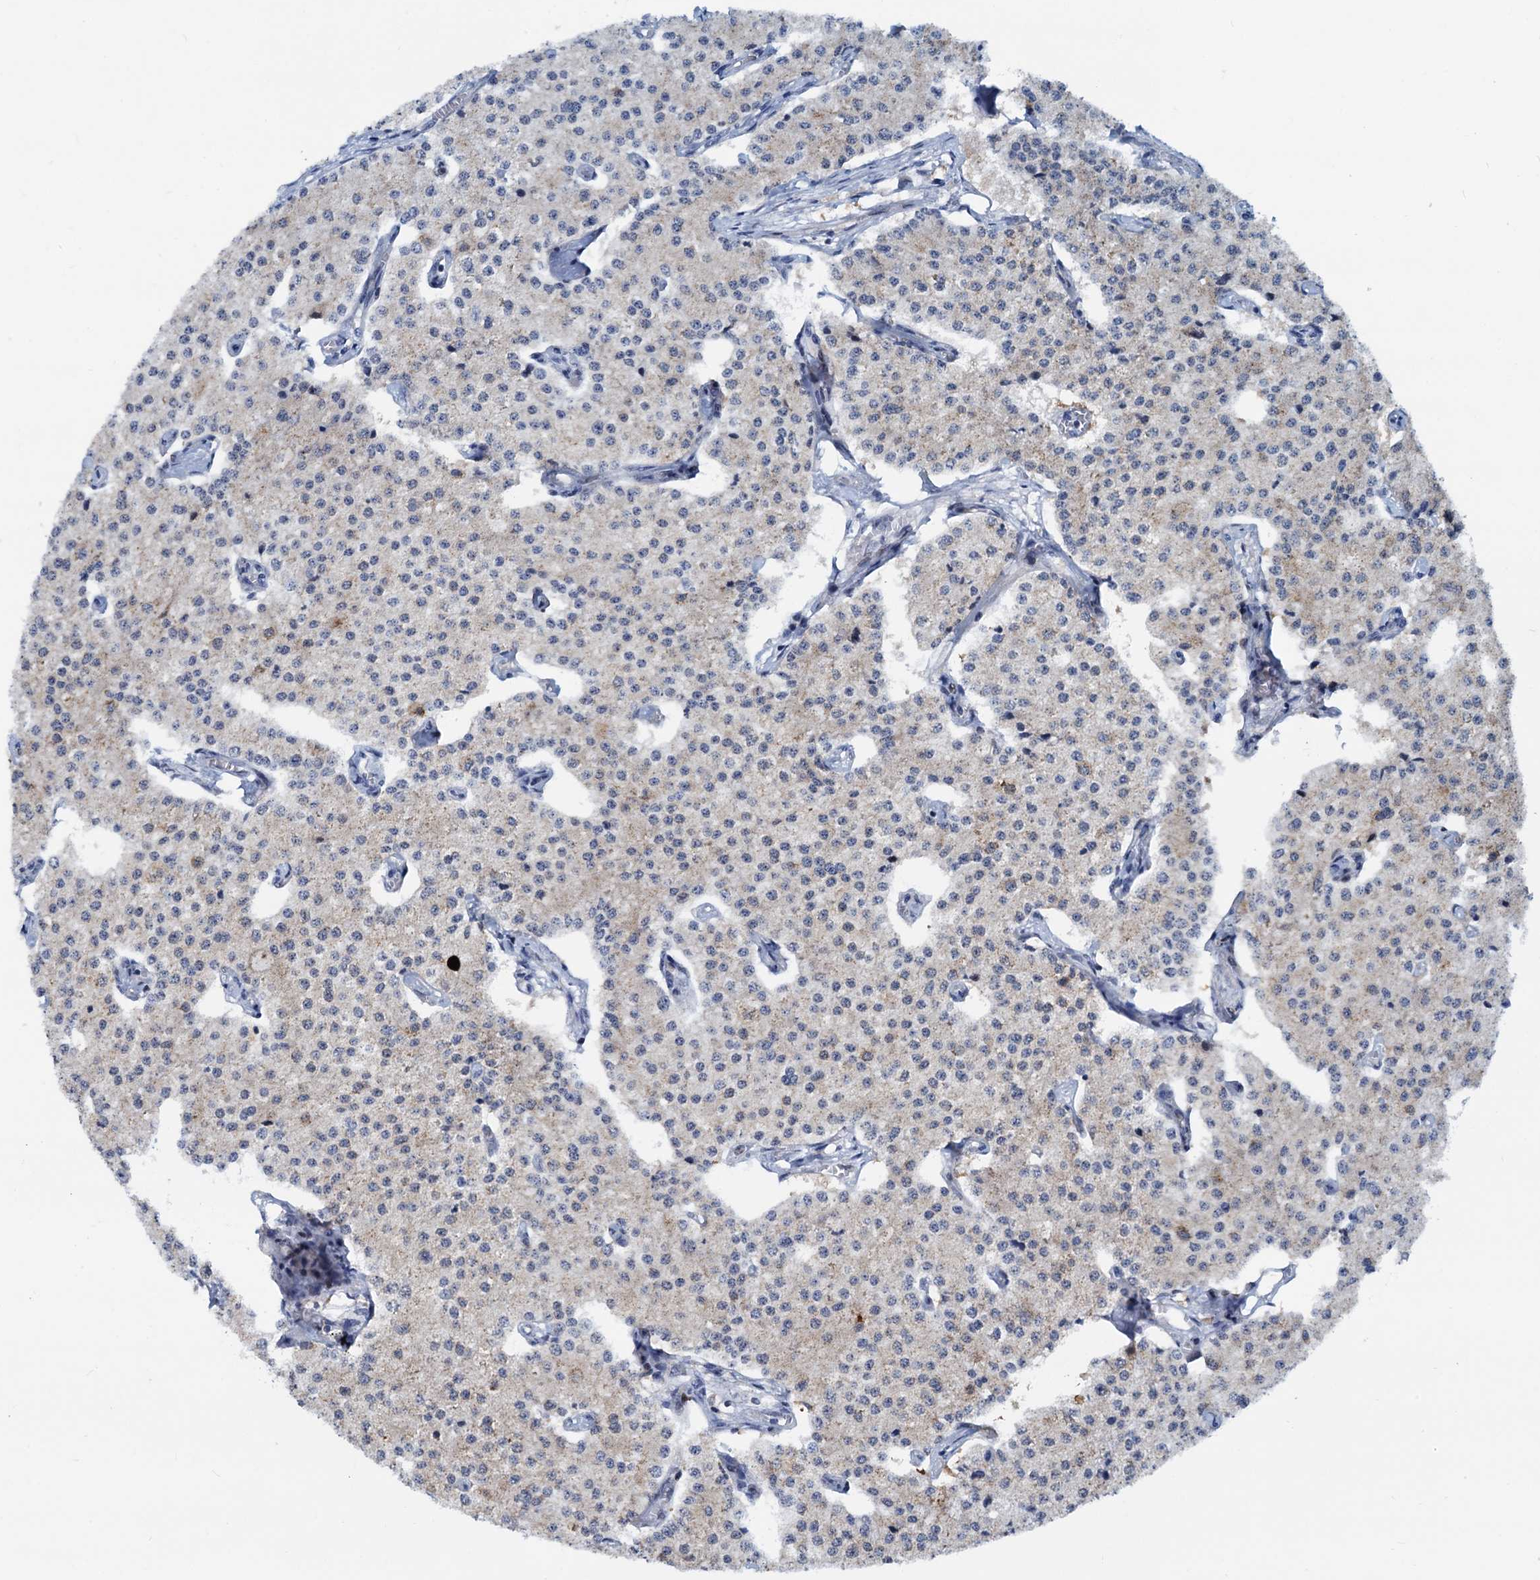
{"staining": {"intensity": "weak", "quantity": "<25%", "location": "cytoplasmic/membranous"}, "tissue": "carcinoid", "cell_type": "Tumor cells", "image_type": "cancer", "snomed": [{"axis": "morphology", "description": "Carcinoid, malignant, NOS"}, {"axis": "topography", "description": "Colon"}], "caption": "The image displays no staining of tumor cells in carcinoid (malignant).", "gene": "PTGES3", "patient": {"sex": "female", "age": 52}}